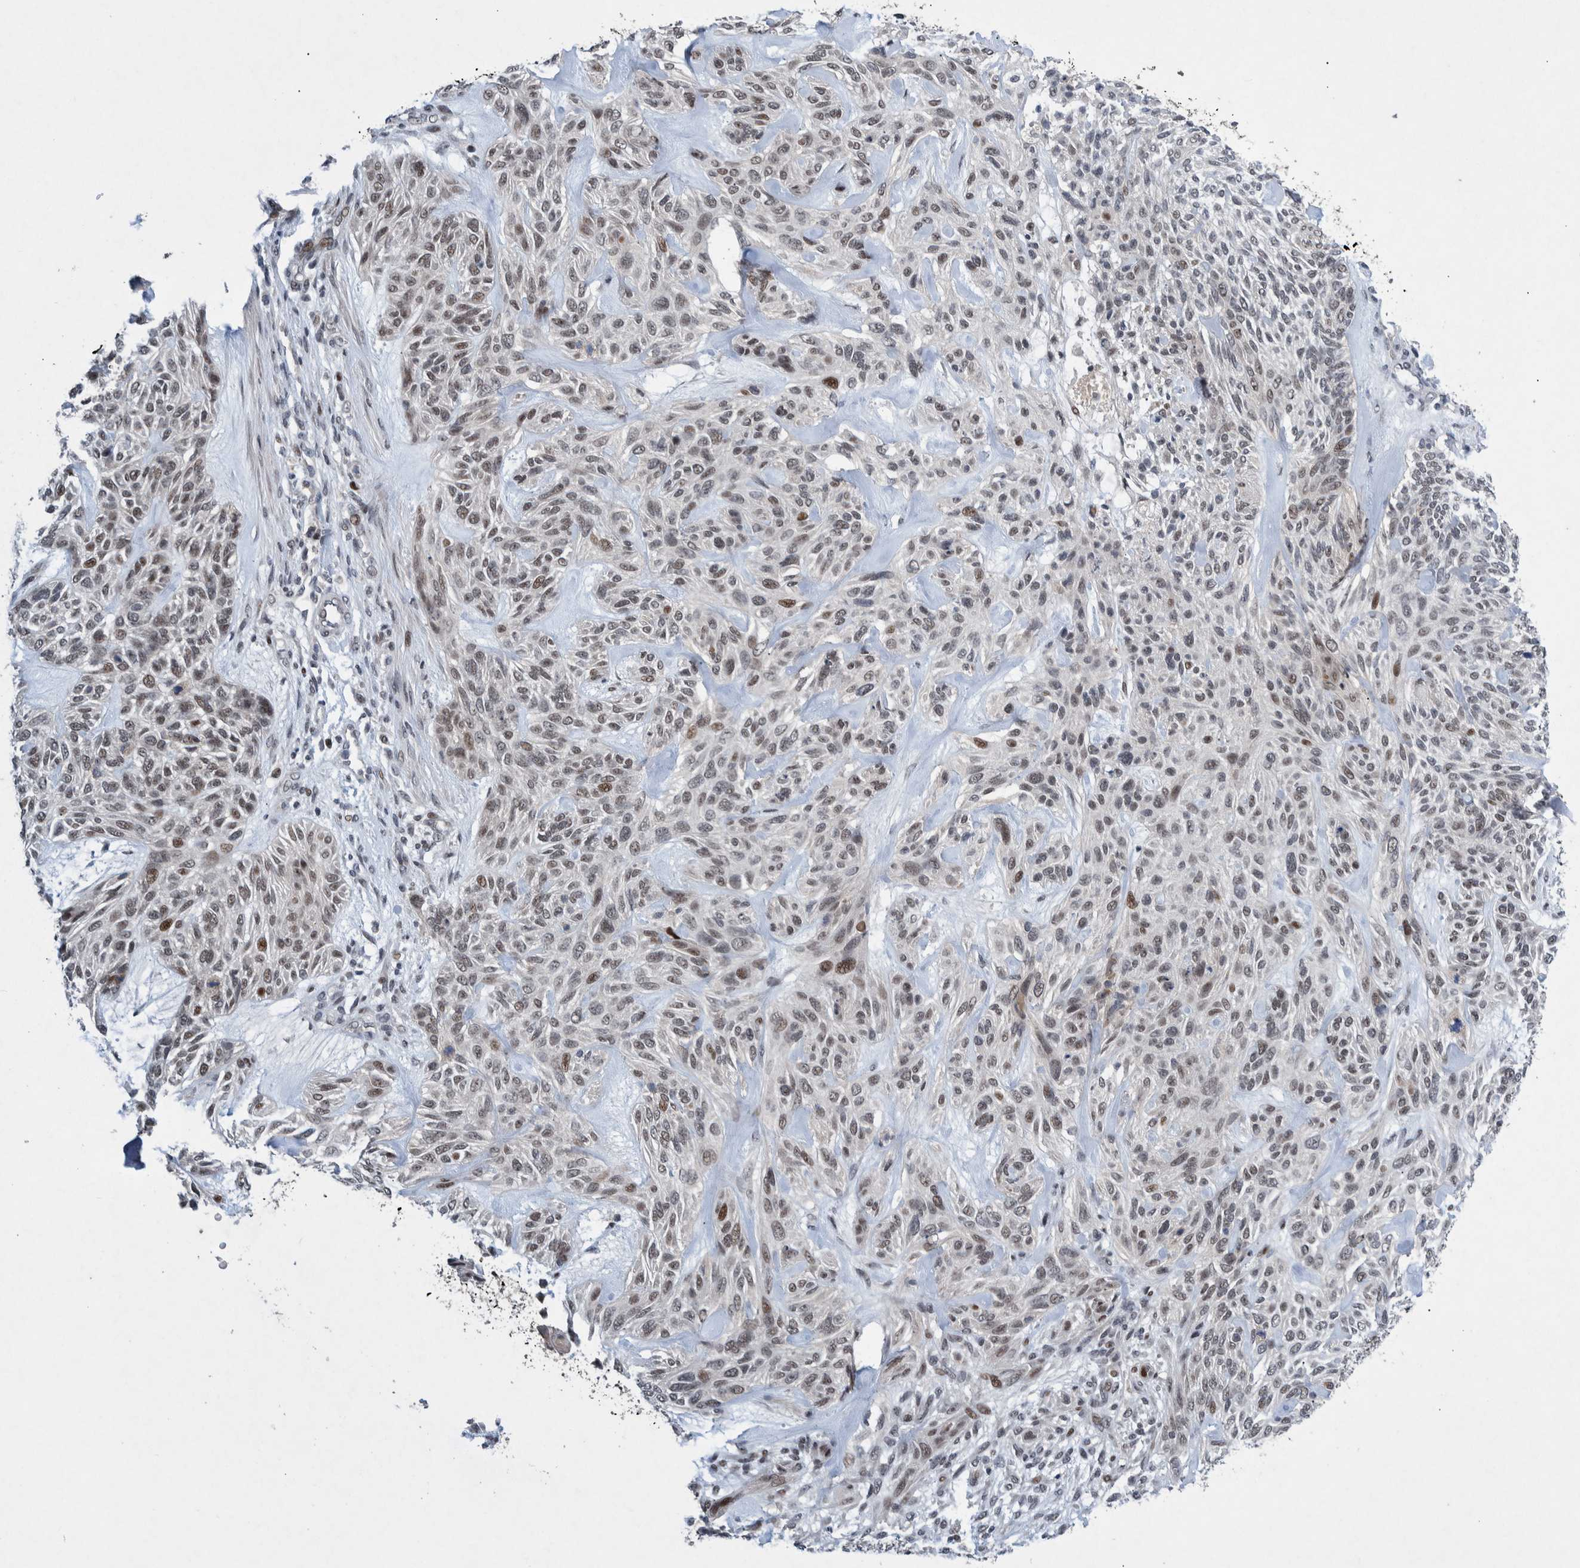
{"staining": {"intensity": "weak", "quantity": ">75%", "location": "nuclear"}, "tissue": "skin cancer", "cell_type": "Tumor cells", "image_type": "cancer", "snomed": [{"axis": "morphology", "description": "Basal cell carcinoma"}, {"axis": "topography", "description": "Skin"}], "caption": "Immunohistochemical staining of skin cancer (basal cell carcinoma) exhibits low levels of weak nuclear protein expression in about >75% of tumor cells.", "gene": "ESRP1", "patient": {"sex": "male", "age": 55}}